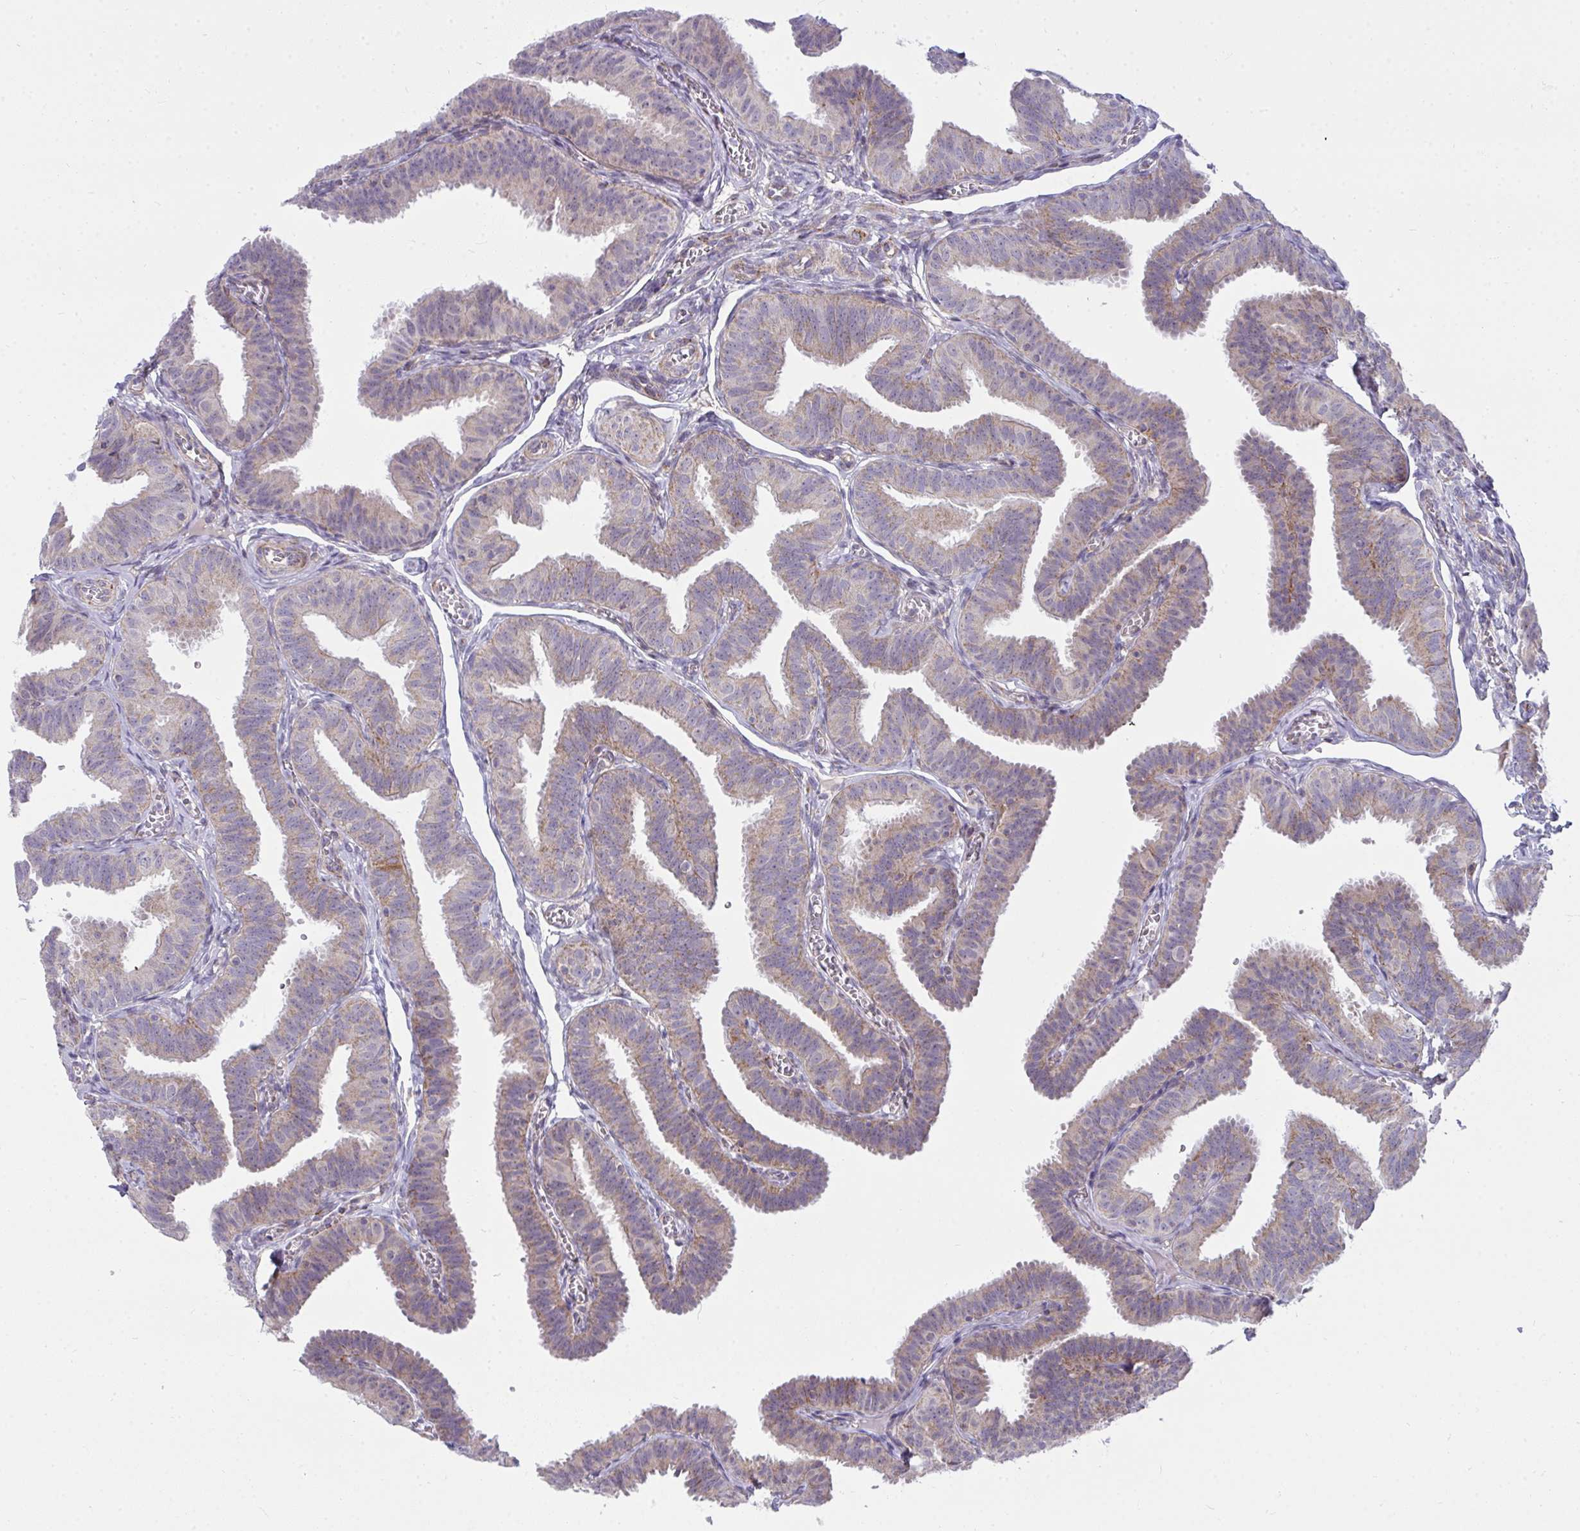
{"staining": {"intensity": "strong", "quantity": "25%-75%", "location": "cytoplasmic/membranous"}, "tissue": "fallopian tube", "cell_type": "Glandular cells", "image_type": "normal", "snomed": [{"axis": "morphology", "description": "Normal tissue, NOS"}, {"axis": "topography", "description": "Fallopian tube"}], "caption": "Immunohistochemistry staining of normal fallopian tube, which exhibits high levels of strong cytoplasmic/membranous staining in about 25%-75% of glandular cells indicating strong cytoplasmic/membranous protein staining. The staining was performed using DAB (3,3'-diaminobenzidine) (brown) for protein detection and nuclei were counterstained in hematoxylin (blue).", "gene": "SRRM4", "patient": {"sex": "female", "age": 25}}